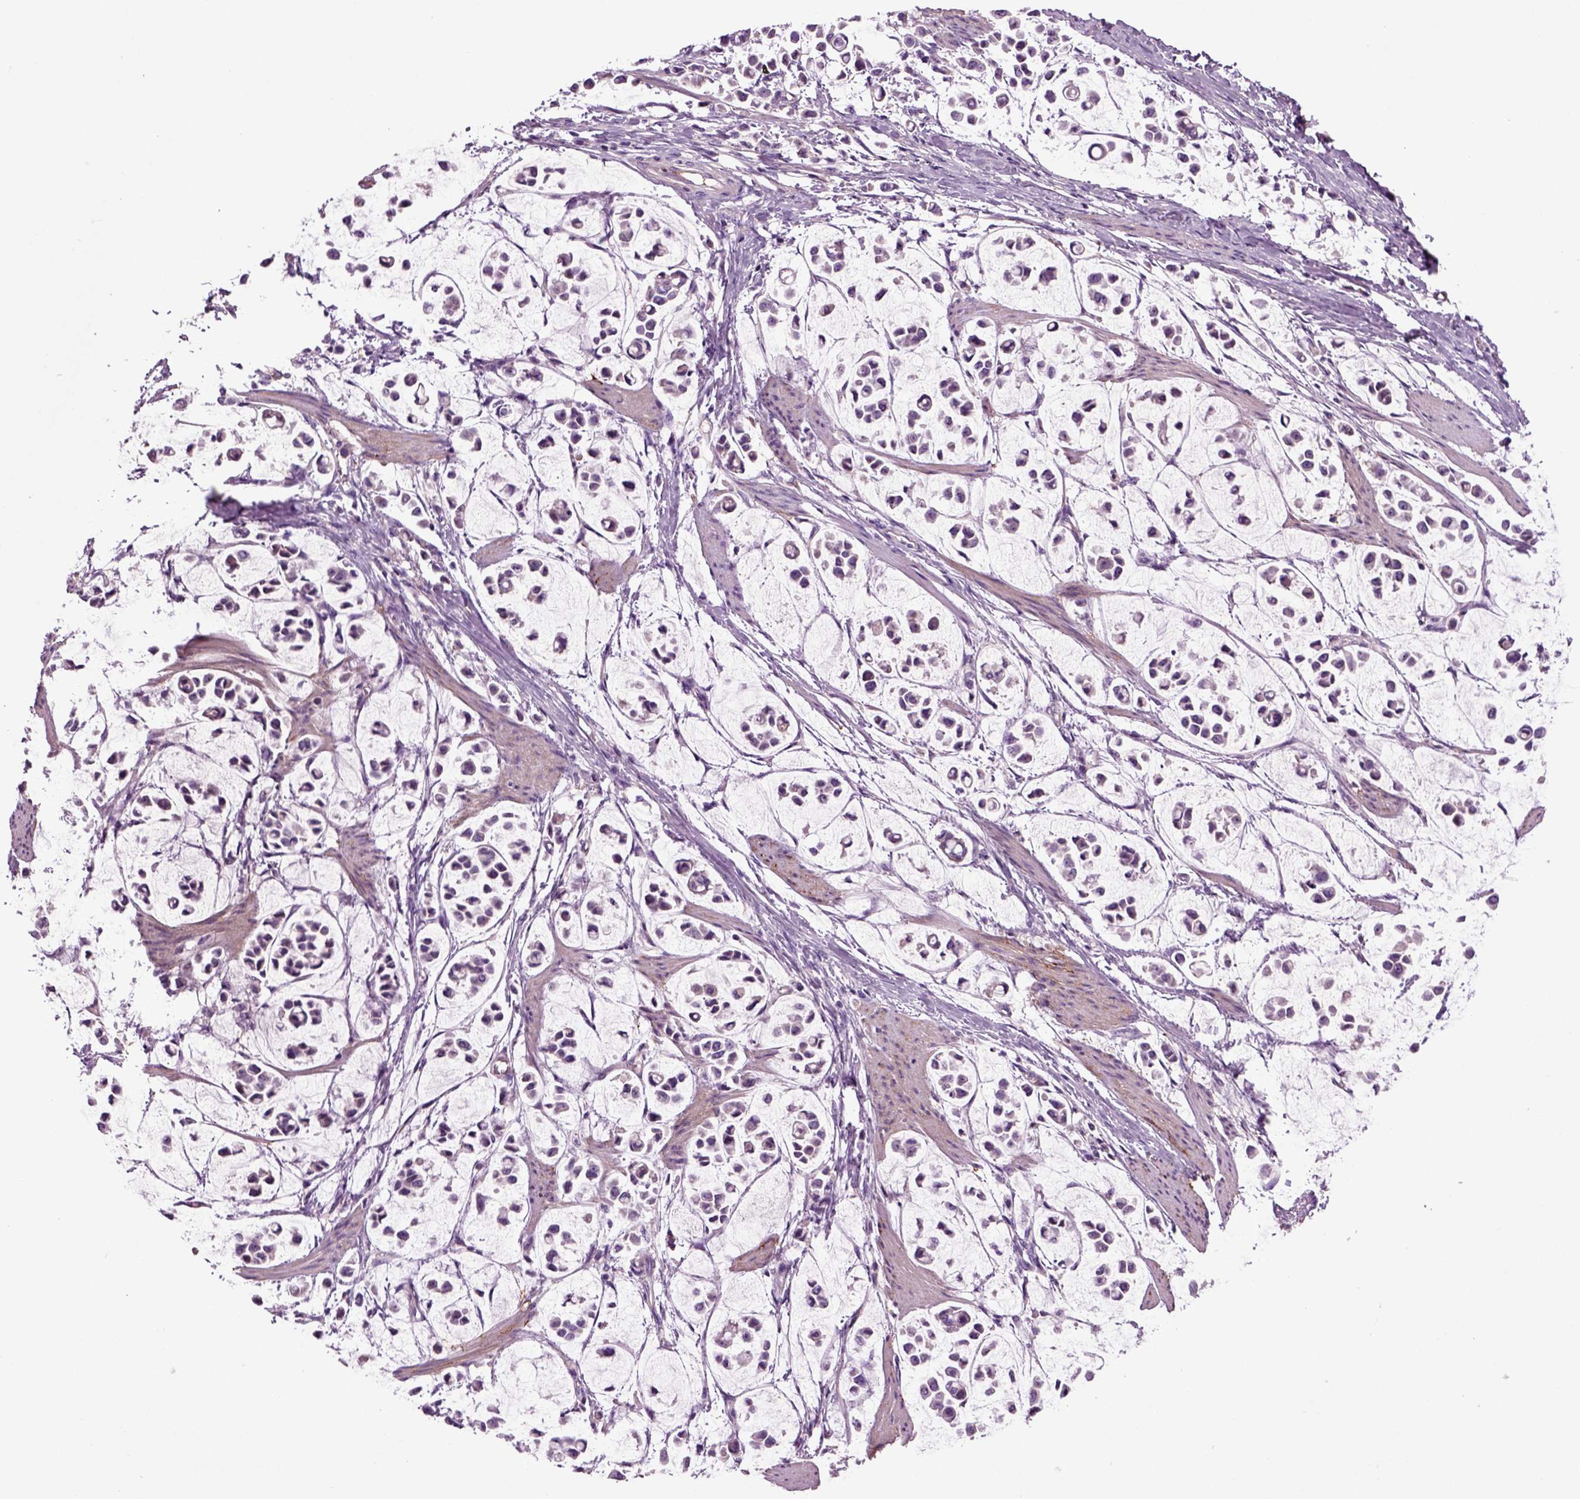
{"staining": {"intensity": "negative", "quantity": "none", "location": "none"}, "tissue": "stomach cancer", "cell_type": "Tumor cells", "image_type": "cancer", "snomed": [{"axis": "morphology", "description": "Adenocarcinoma, NOS"}, {"axis": "topography", "description": "Stomach"}], "caption": "Immunohistochemistry (IHC) photomicrograph of adenocarcinoma (stomach) stained for a protein (brown), which shows no expression in tumor cells. (DAB IHC with hematoxylin counter stain).", "gene": "SPON1", "patient": {"sex": "male", "age": 82}}